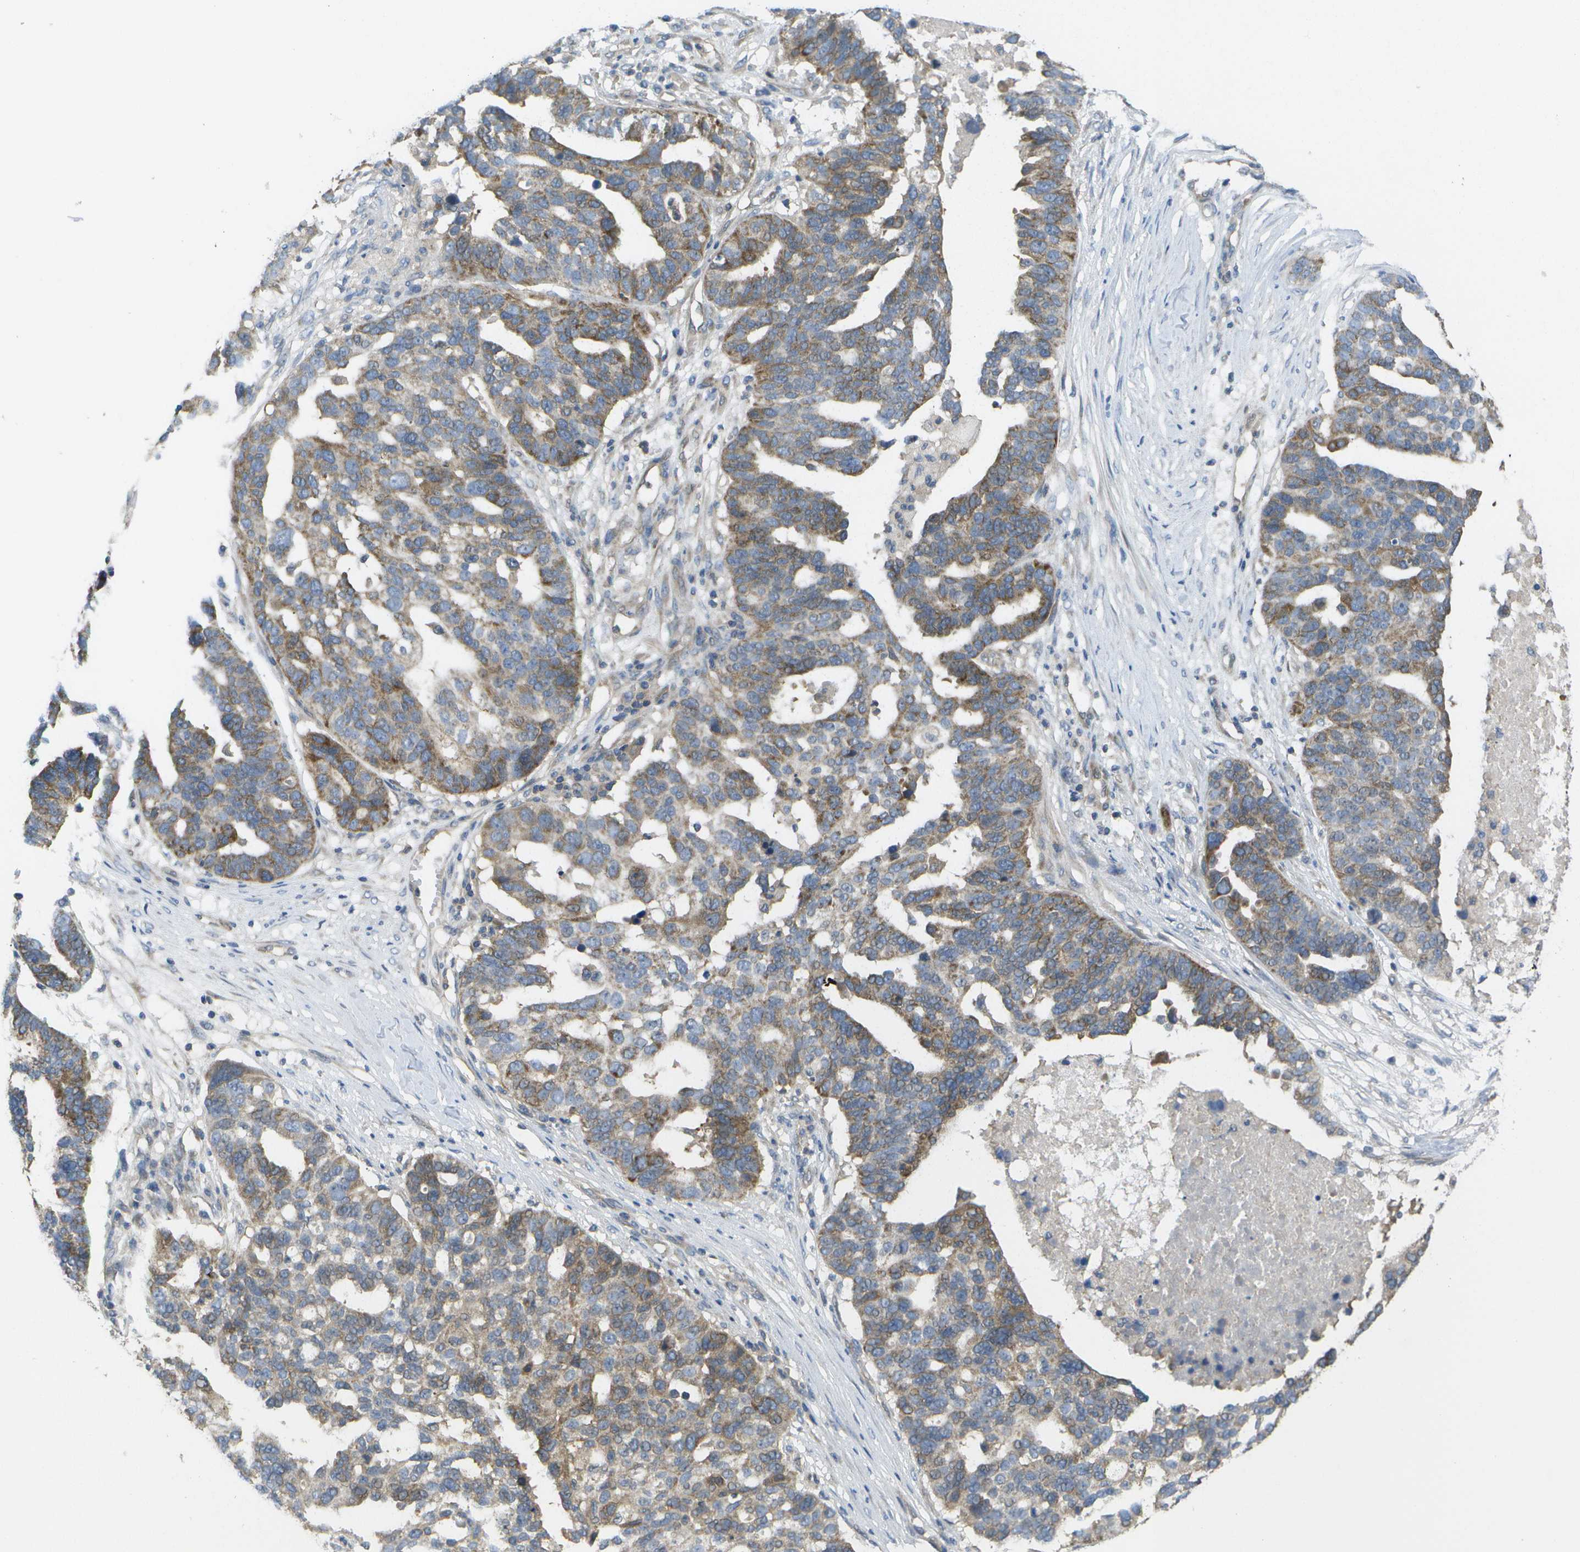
{"staining": {"intensity": "moderate", "quantity": ">75%", "location": "cytoplasmic/membranous"}, "tissue": "ovarian cancer", "cell_type": "Tumor cells", "image_type": "cancer", "snomed": [{"axis": "morphology", "description": "Cystadenocarcinoma, serous, NOS"}, {"axis": "topography", "description": "Ovary"}], "caption": "Ovarian serous cystadenocarcinoma stained for a protein (brown) demonstrates moderate cytoplasmic/membranous positive staining in about >75% of tumor cells.", "gene": "DPM3", "patient": {"sex": "female", "age": 59}}